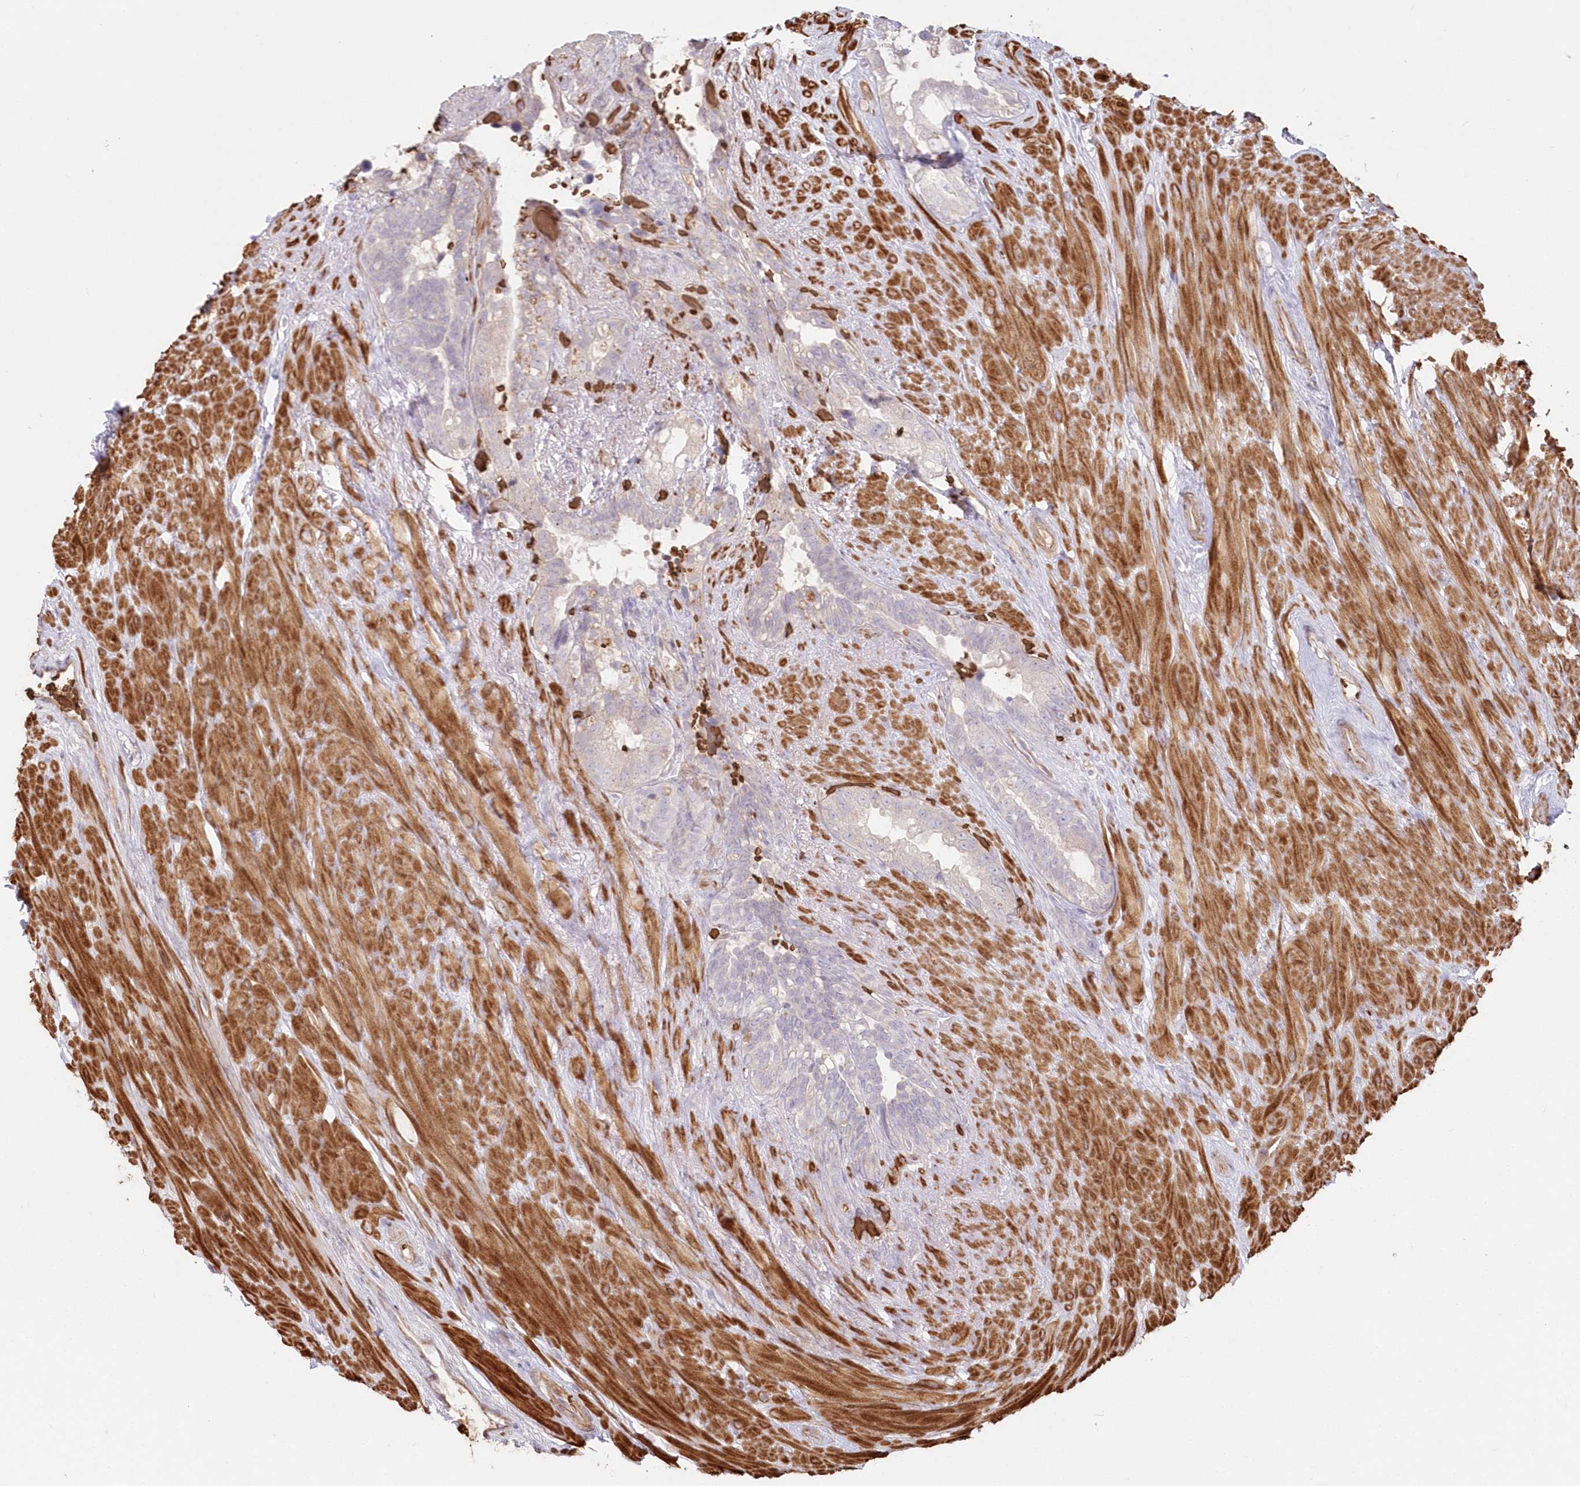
{"staining": {"intensity": "weak", "quantity": "25%-75%", "location": "cytoplasmic/membranous"}, "tissue": "seminal vesicle", "cell_type": "Glandular cells", "image_type": "normal", "snomed": [{"axis": "morphology", "description": "Normal tissue, NOS"}, {"axis": "topography", "description": "Seminal veicle"}], "caption": "IHC (DAB) staining of benign human seminal vesicle shows weak cytoplasmic/membranous protein positivity in about 25%-75% of glandular cells. (Stains: DAB in brown, nuclei in blue, Microscopy: brightfield microscopy at high magnification).", "gene": "SERINC1", "patient": {"sex": "male", "age": 80}}